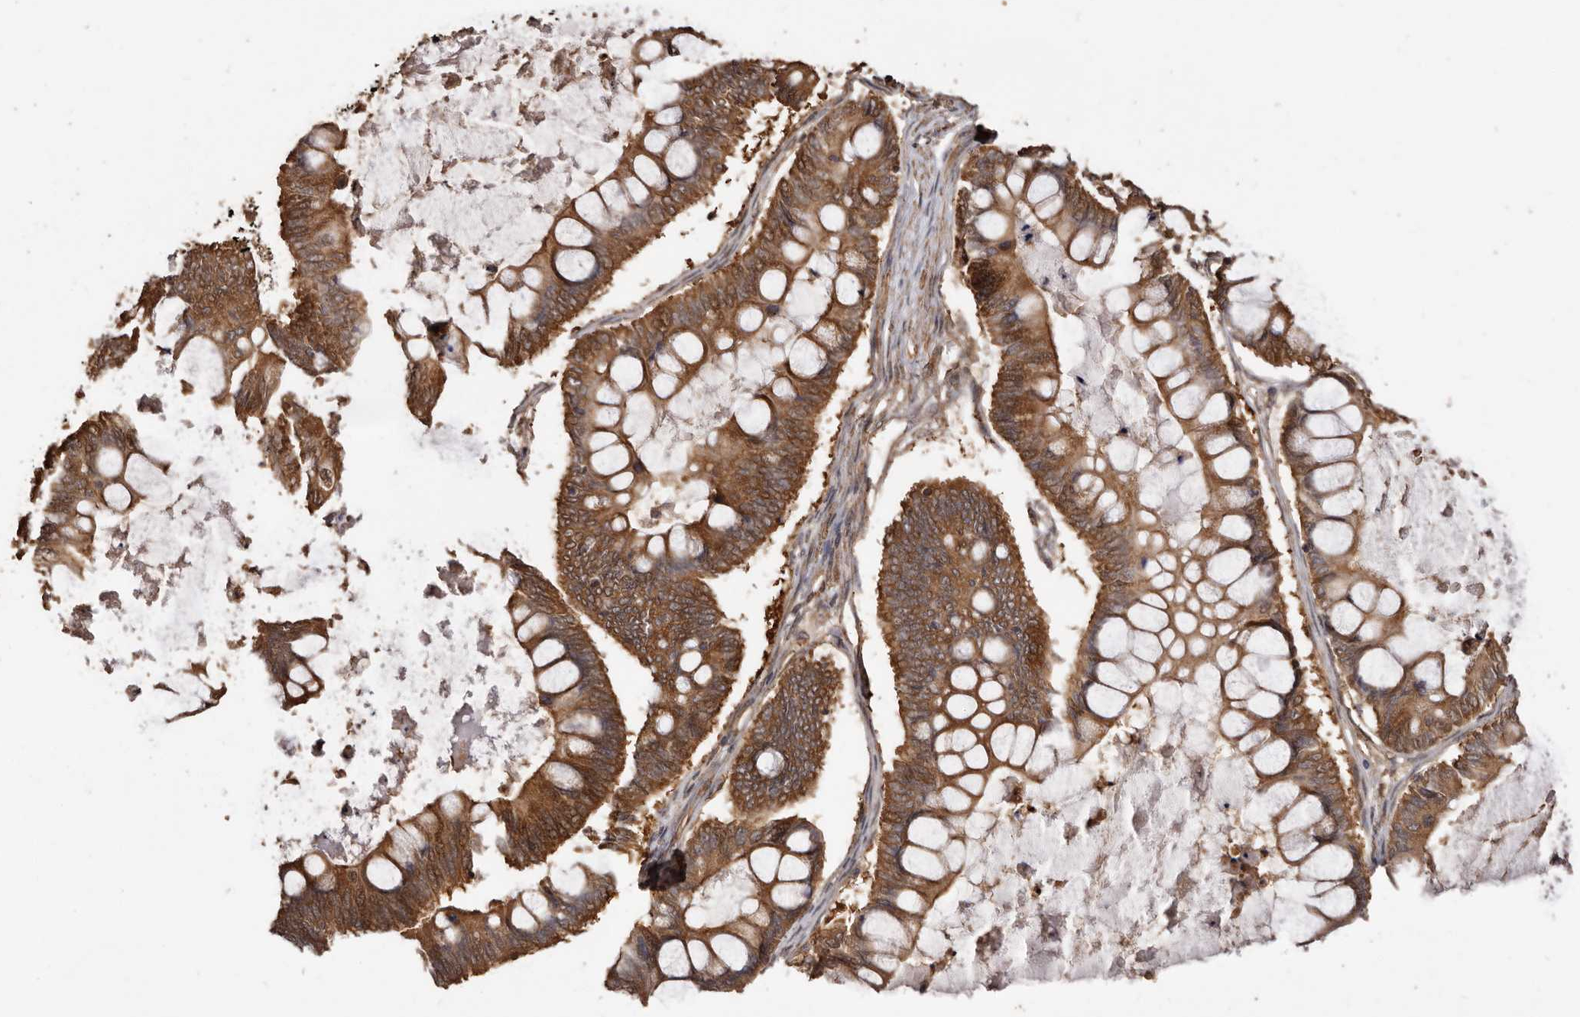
{"staining": {"intensity": "strong", "quantity": ">75%", "location": "cytoplasmic/membranous"}, "tissue": "ovarian cancer", "cell_type": "Tumor cells", "image_type": "cancer", "snomed": [{"axis": "morphology", "description": "Cystadenocarcinoma, mucinous, NOS"}, {"axis": "topography", "description": "Ovary"}], "caption": "Protein staining reveals strong cytoplasmic/membranous positivity in approximately >75% of tumor cells in mucinous cystadenocarcinoma (ovarian). The protein of interest is shown in brown color, while the nuclei are stained blue.", "gene": "COQ8B", "patient": {"sex": "female", "age": 61}}